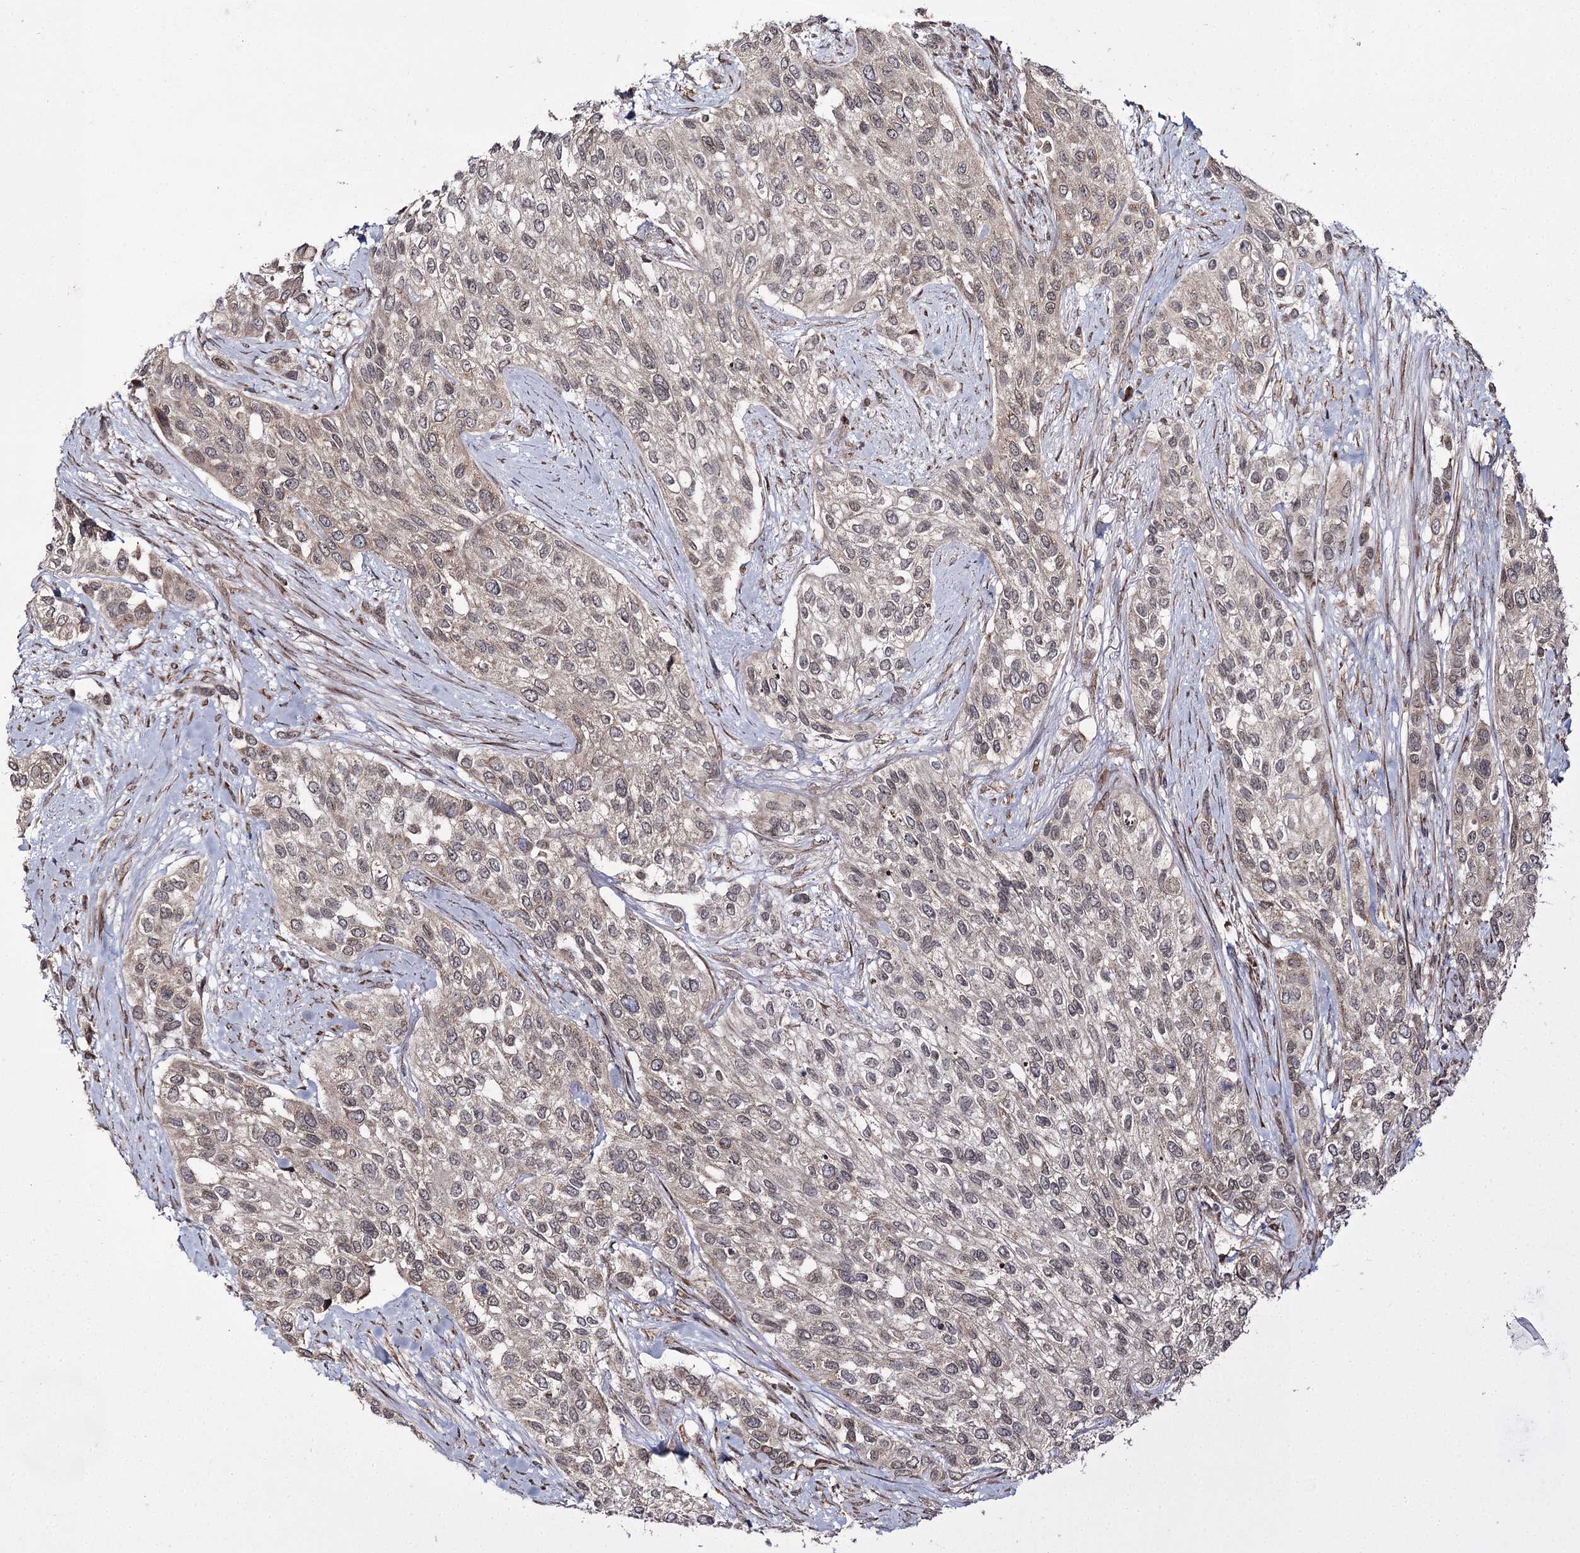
{"staining": {"intensity": "weak", "quantity": "25%-75%", "location": "nuclear"}, "tissue": "urothelial cancer", "cell_type": "Tumor cells", "image_type": "cancer", "snomed": [{"axis": "morphology", "description": "Normal tissue, NOS"}, {"axis": "morphology", "description": "Urothelial carcinoma, High grade"}, {"axis": "topography", "description": "Vascular tissue"}, {"axis": "topography", "description": "Urinary bladder"}], "caption": "This photomicrograph reveals immunohistochemistry staining of urothelial carcinoma (high-grade), with low weak nuclear expression in about 25%-75% of tumor cells.", "gene": "TRNT1", "patient": {"sex": "female", "age": 56}}